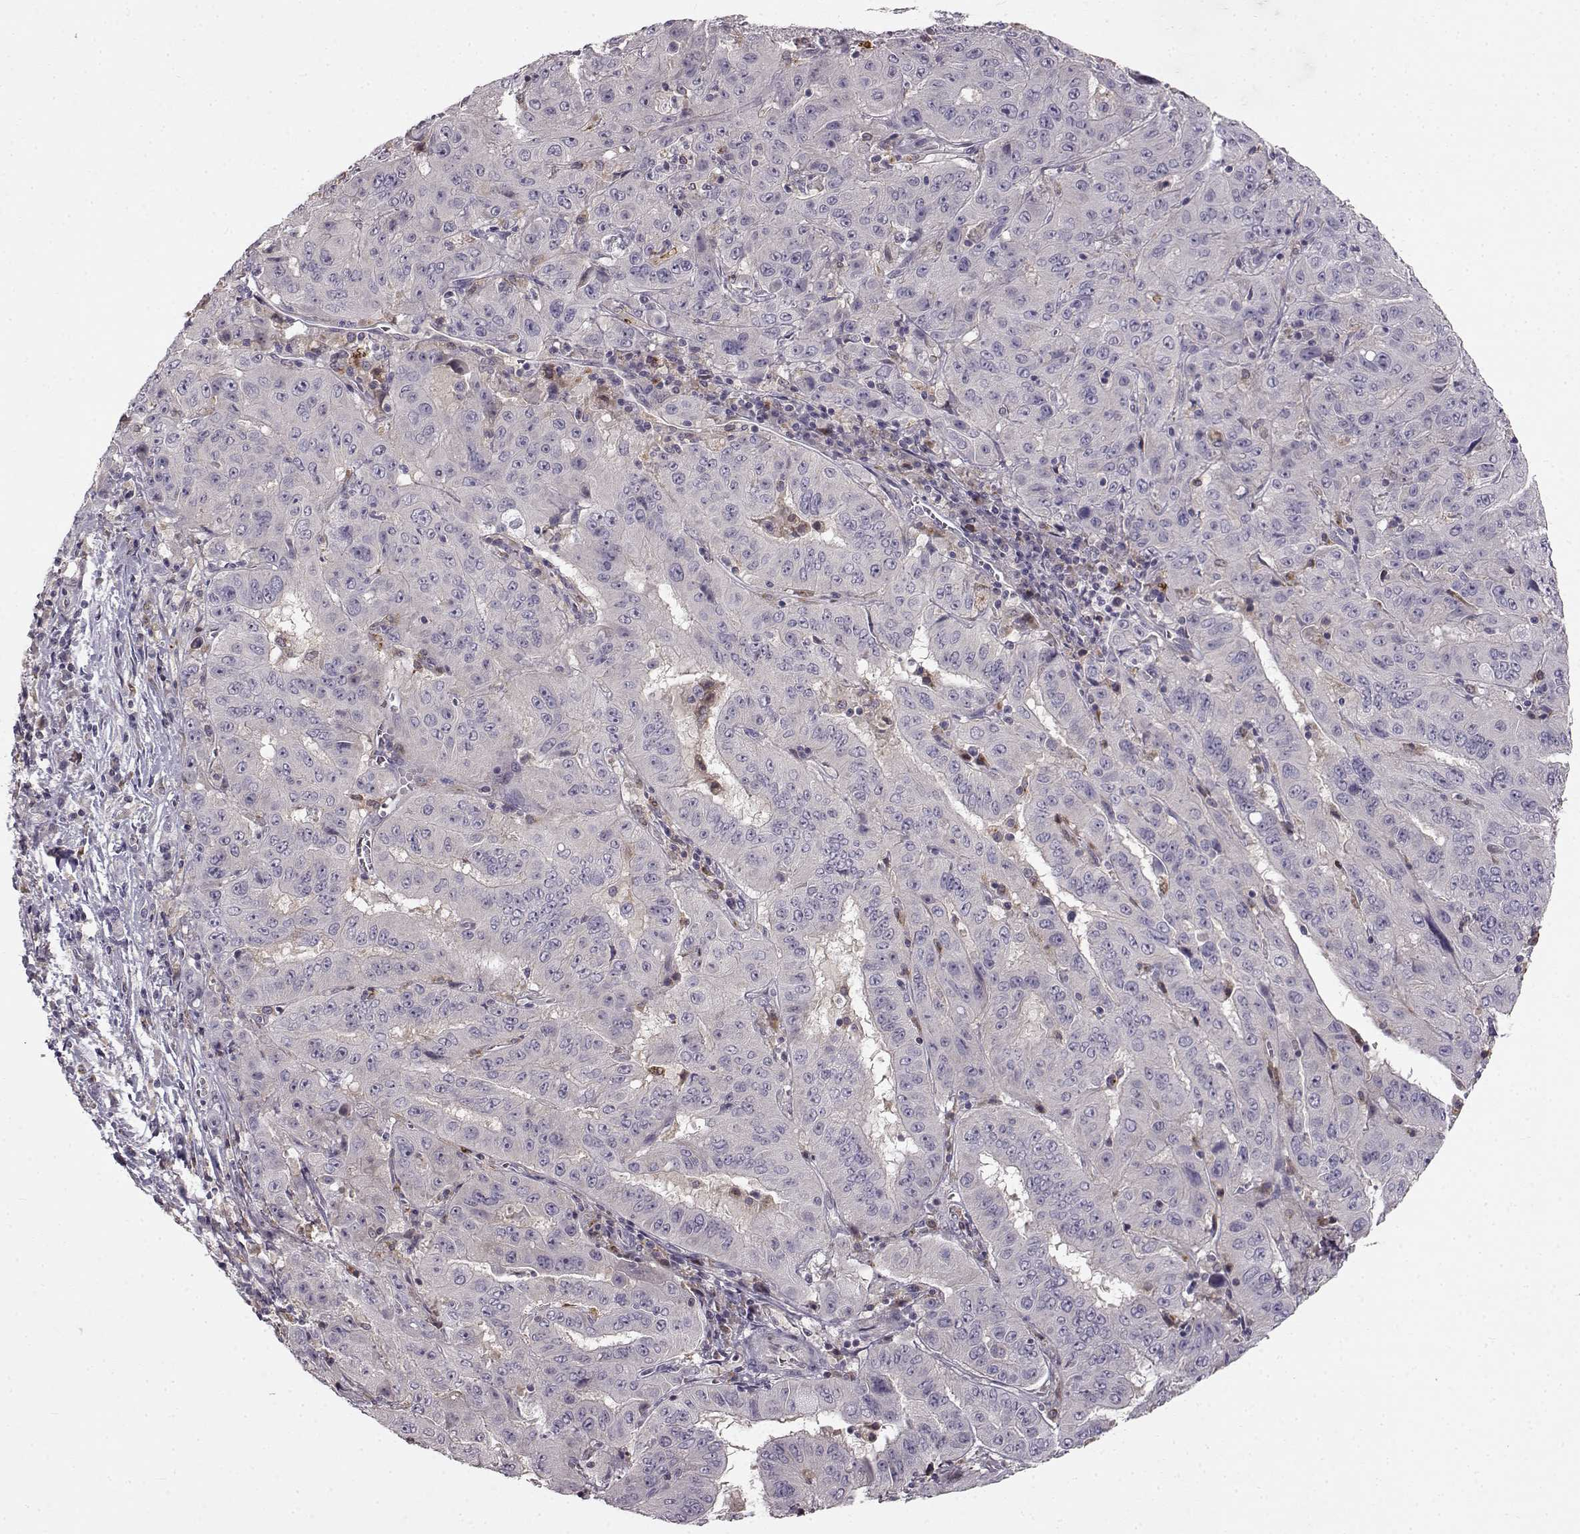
{"staining": {"intensity": "negative", "quantity": "none", "location": "none"}, "tissue": "pancreatic cancer", "cell_type": "Tumor cells", "image_type": "cancer", "snomed": [{"axis": "morphology", "description": "Adenocarcinoma, NOS"}, {"axis": "topography", "description": "Pancreas"}], "caption": "Immunohistochemical staining of human pancreatic cancer displays no significant staining in tumor cells.", "gene": "SPAG17", "patient": {"sex": "male", "age": 63}}